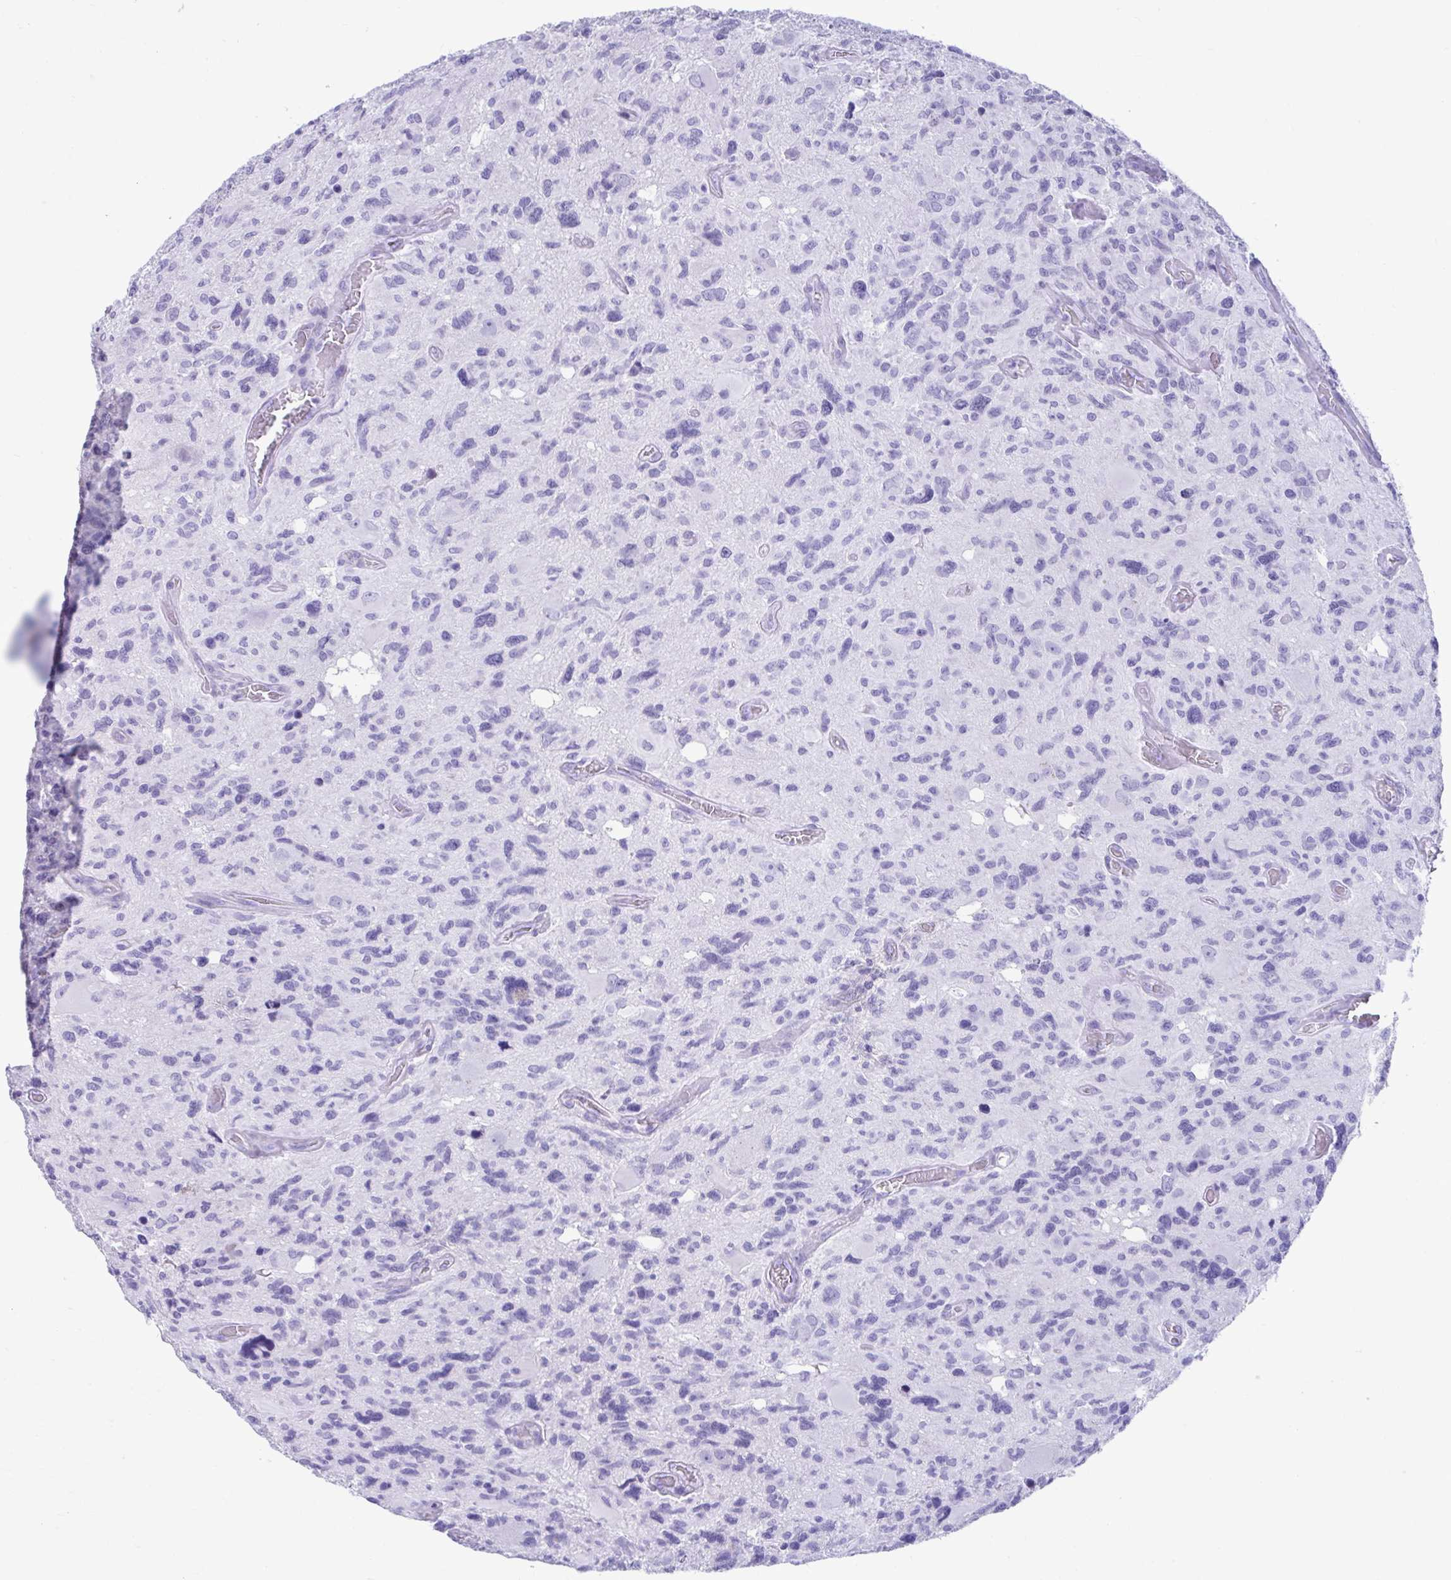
{"staining": {"intensity": "negative", "quantity": "none", "location": "none"}, "tissue": "glioma", "cell_type": "Tumor cells", "image_type": "cancer", "snomed": [{"axis": "morphology", "description": "Glioma, malignant, High grade"}, {"axis": "topography", "description": "Brain"}], "caption": "Immunohistochemistry micrograph of glioma stained for a protein (brown), which shows no positivity in tumor cells. The staining was performed using DAB to visualize the protein expression in brown, while the nuclei were stained in blue with hematoxylin (Magnification: 20x).", "gene": "SMIM9", "patient": {"sex": "male", "age": 49}}